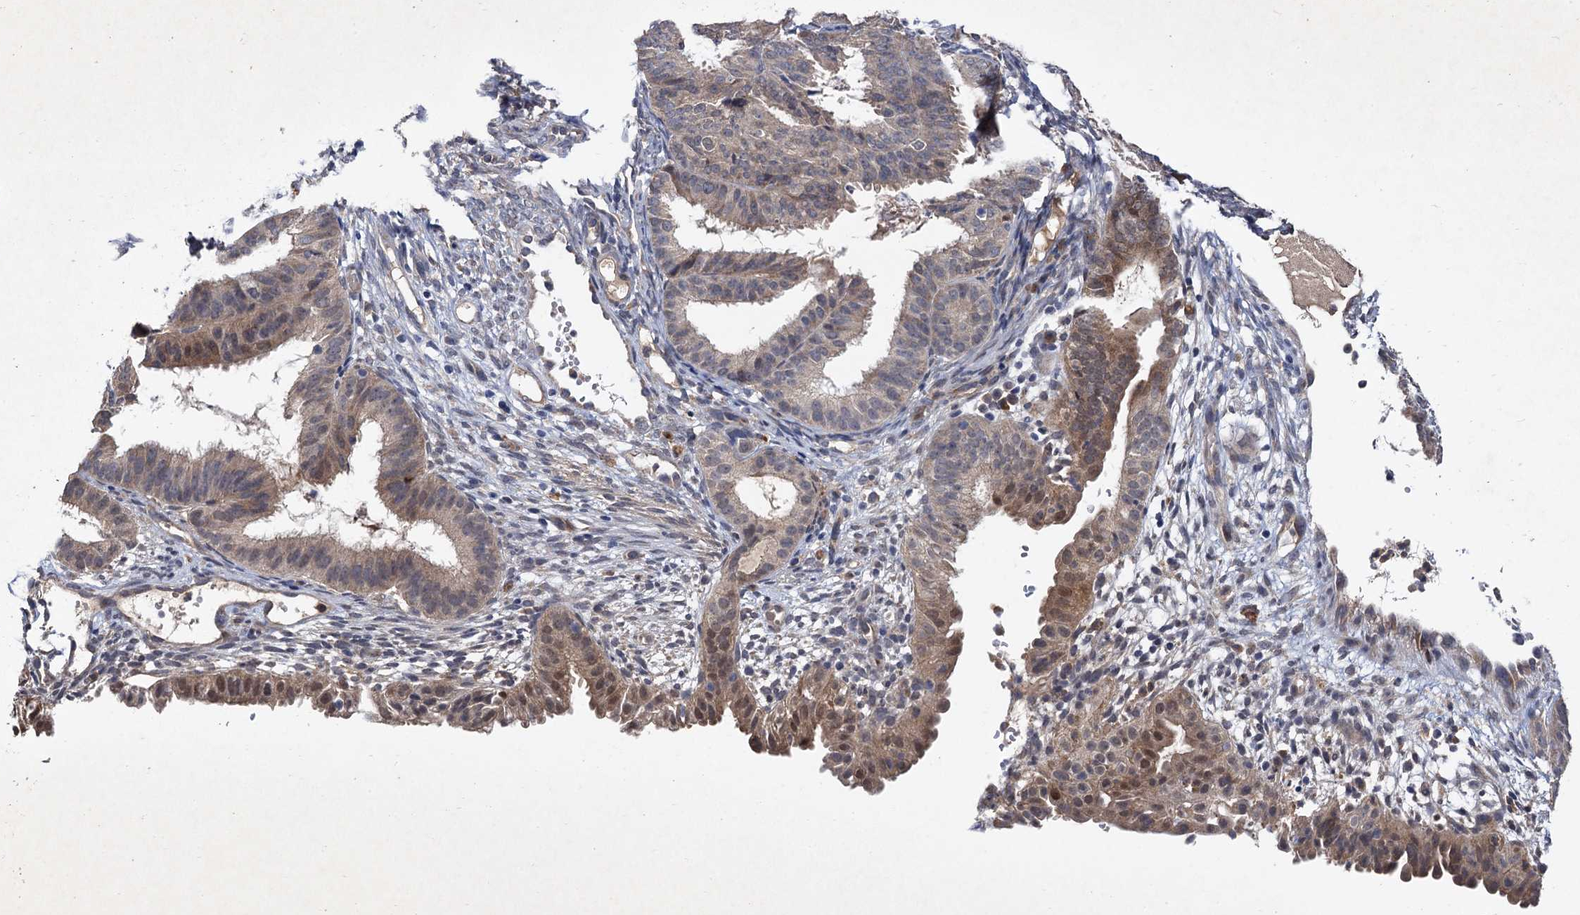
{"staining": {"intensity": "weak", "quantity": "<25%", "location": "cytoplasmic/membranous,nuclear"}, "tissue": "endometrial cancer", "cell_type": "Tumor cells", "image_type": "cancer", "snomed": [{"axis": "morphology", "description": "Adenocarcinoma, NOS"}, {"axis": "topography", "description": "Endometrium"}], "caption": "This is an IHC image of endometrial cancer (adenocarcinoma). There is no expression in tumor cells.", "gene": "TMEM39B", "patient": {"sex": "female", "age": 51}}